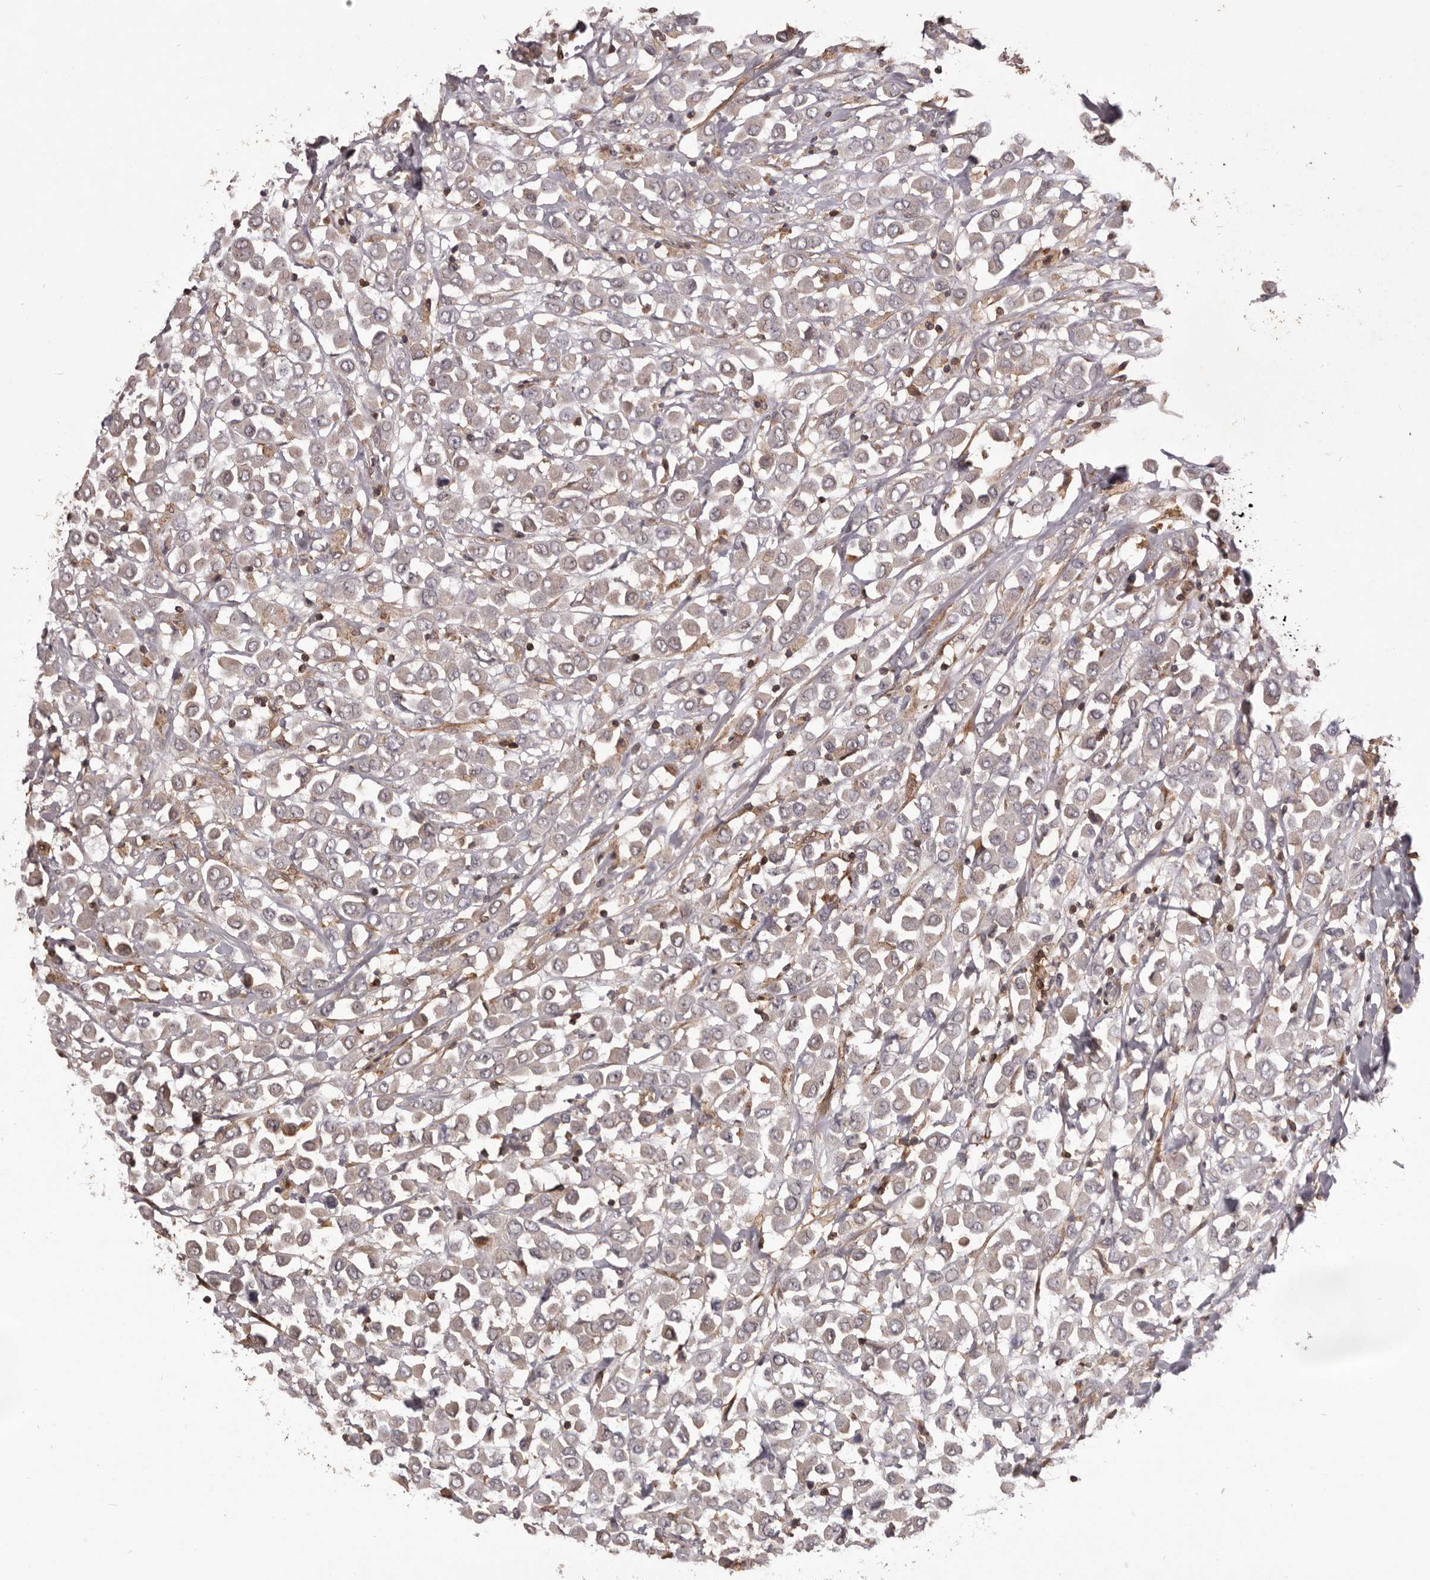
{"staining": {"intensity": "weak", "quantity": "<25%", "location": "cytoplasmic/membranous"}, "tissue": "breast cancer", "cell_type": "Tumor cells", "image_type": "cancer", "snomed": [{"axis": "morphology", "description": "Duct carcinoma"}, {"axis": "topography", "description": "Breast"}], "caption": "The immunohistochemistry image has no significant expression in tumor cells of breast cancer (intraductal carcinoma) tissue.", "gene": "GLIPR2", "patient": {"sex": "female", "age": 61}}